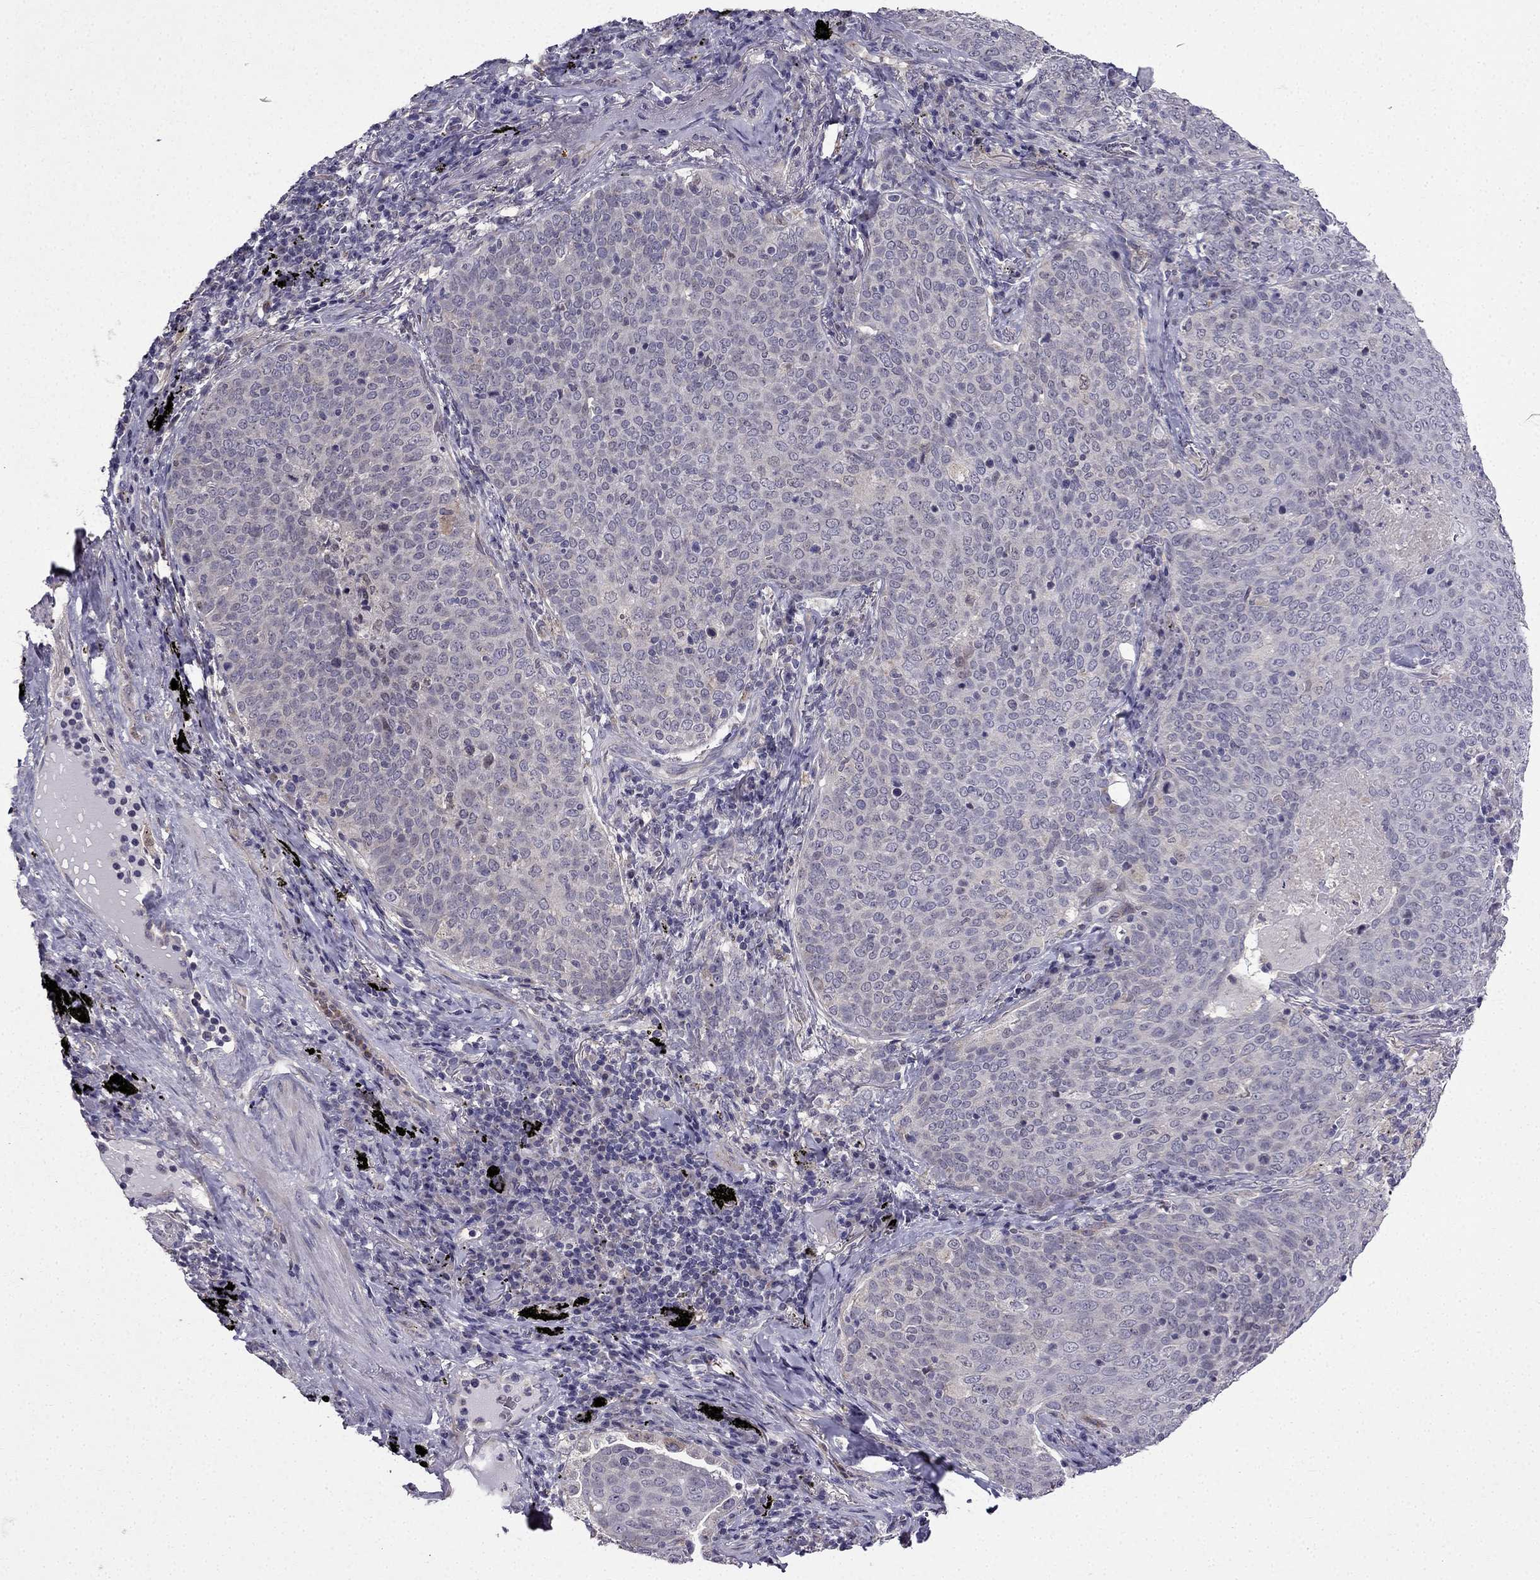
{"staining": {"intensity": "negative", "quantity": "none", "location": "none"}, "tissue": "lung cancer", "cell_type": "Tumor cells", "image_type": "cancer", "snomed": [{"axis": "morphology", "description": "Squamous cell carcinoma, NOS"}, {"axis": "topography", "description": "Lung"}], "caption": "A micrograph of lung cancer stained for a protein exhibits no brown staining in tumor cells.", "gene": "SLC6A2", "patient": {"sex": "male", "age": 82}}